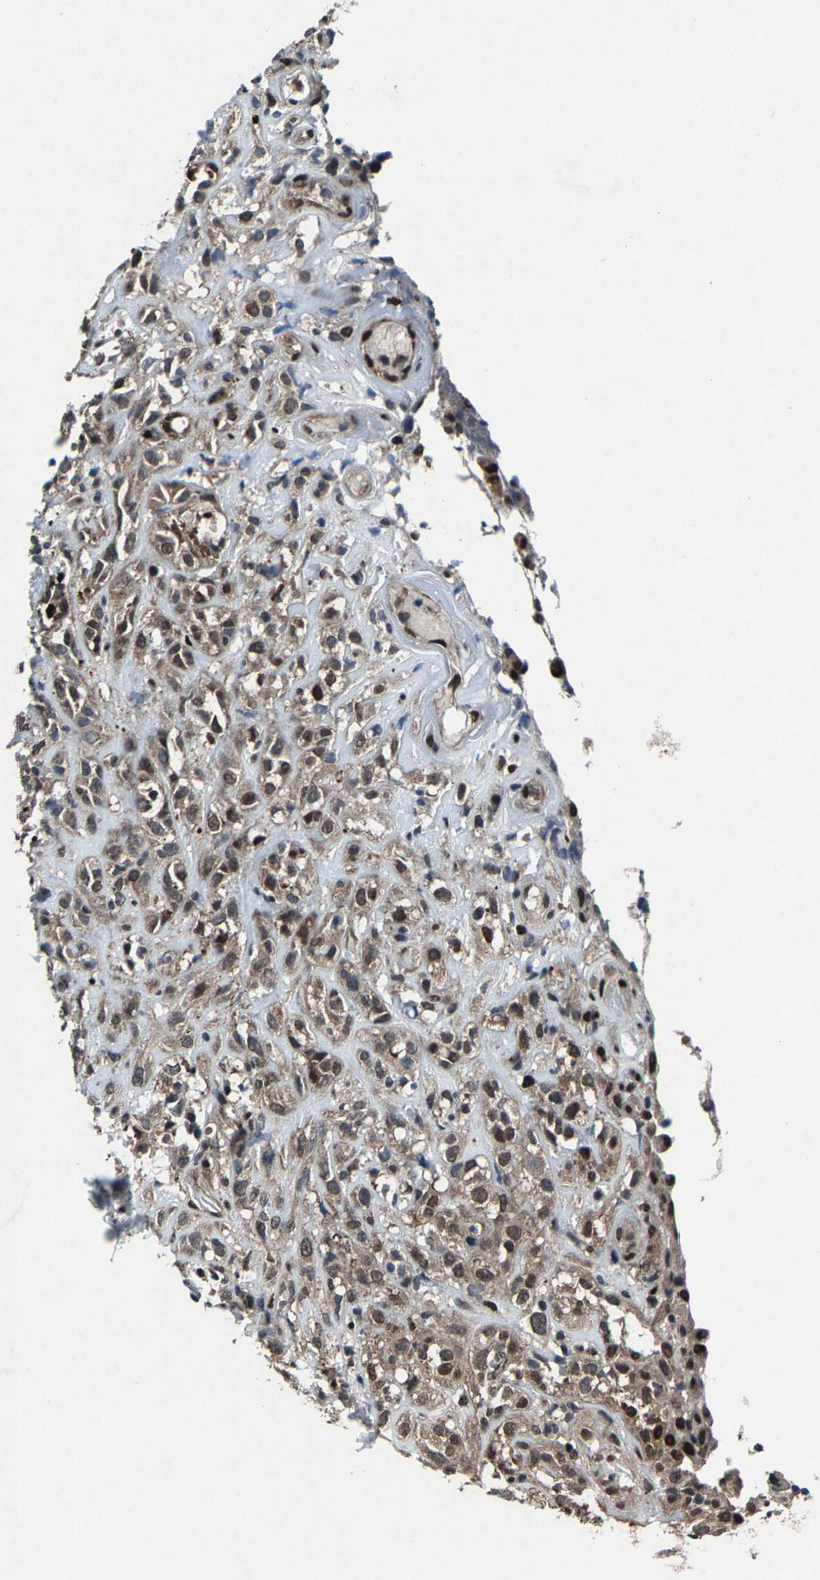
{"staining": {"intensity": "moderate", "quantity": ">75%", "location": "cytoplasmic/membranous,nuclear"}, "tissue": "head and neck cancer", "cell_type": "Tumor cells", "image_type": "cancer", "snomed": [{"axis": "morphology", "description": "Normal tissue, NOS"}, {"axis": "morphology", "description": "Squamous cell carcinoma, NOS"}, {"axis": "topography", "description": "Cartilage tissue"}, {"axis": "topography", "description": "Head-Neck"}], "caption": "There is medium levels of moderate cytoplasmic/membranous and nuclear expression in tumor cells of head and neck squamous cell carcinoma, as demonstrated by immunohistochemical staining (brown color).", "gene": "ATXN3", "patient": {"sex": "male", "age": 62}}